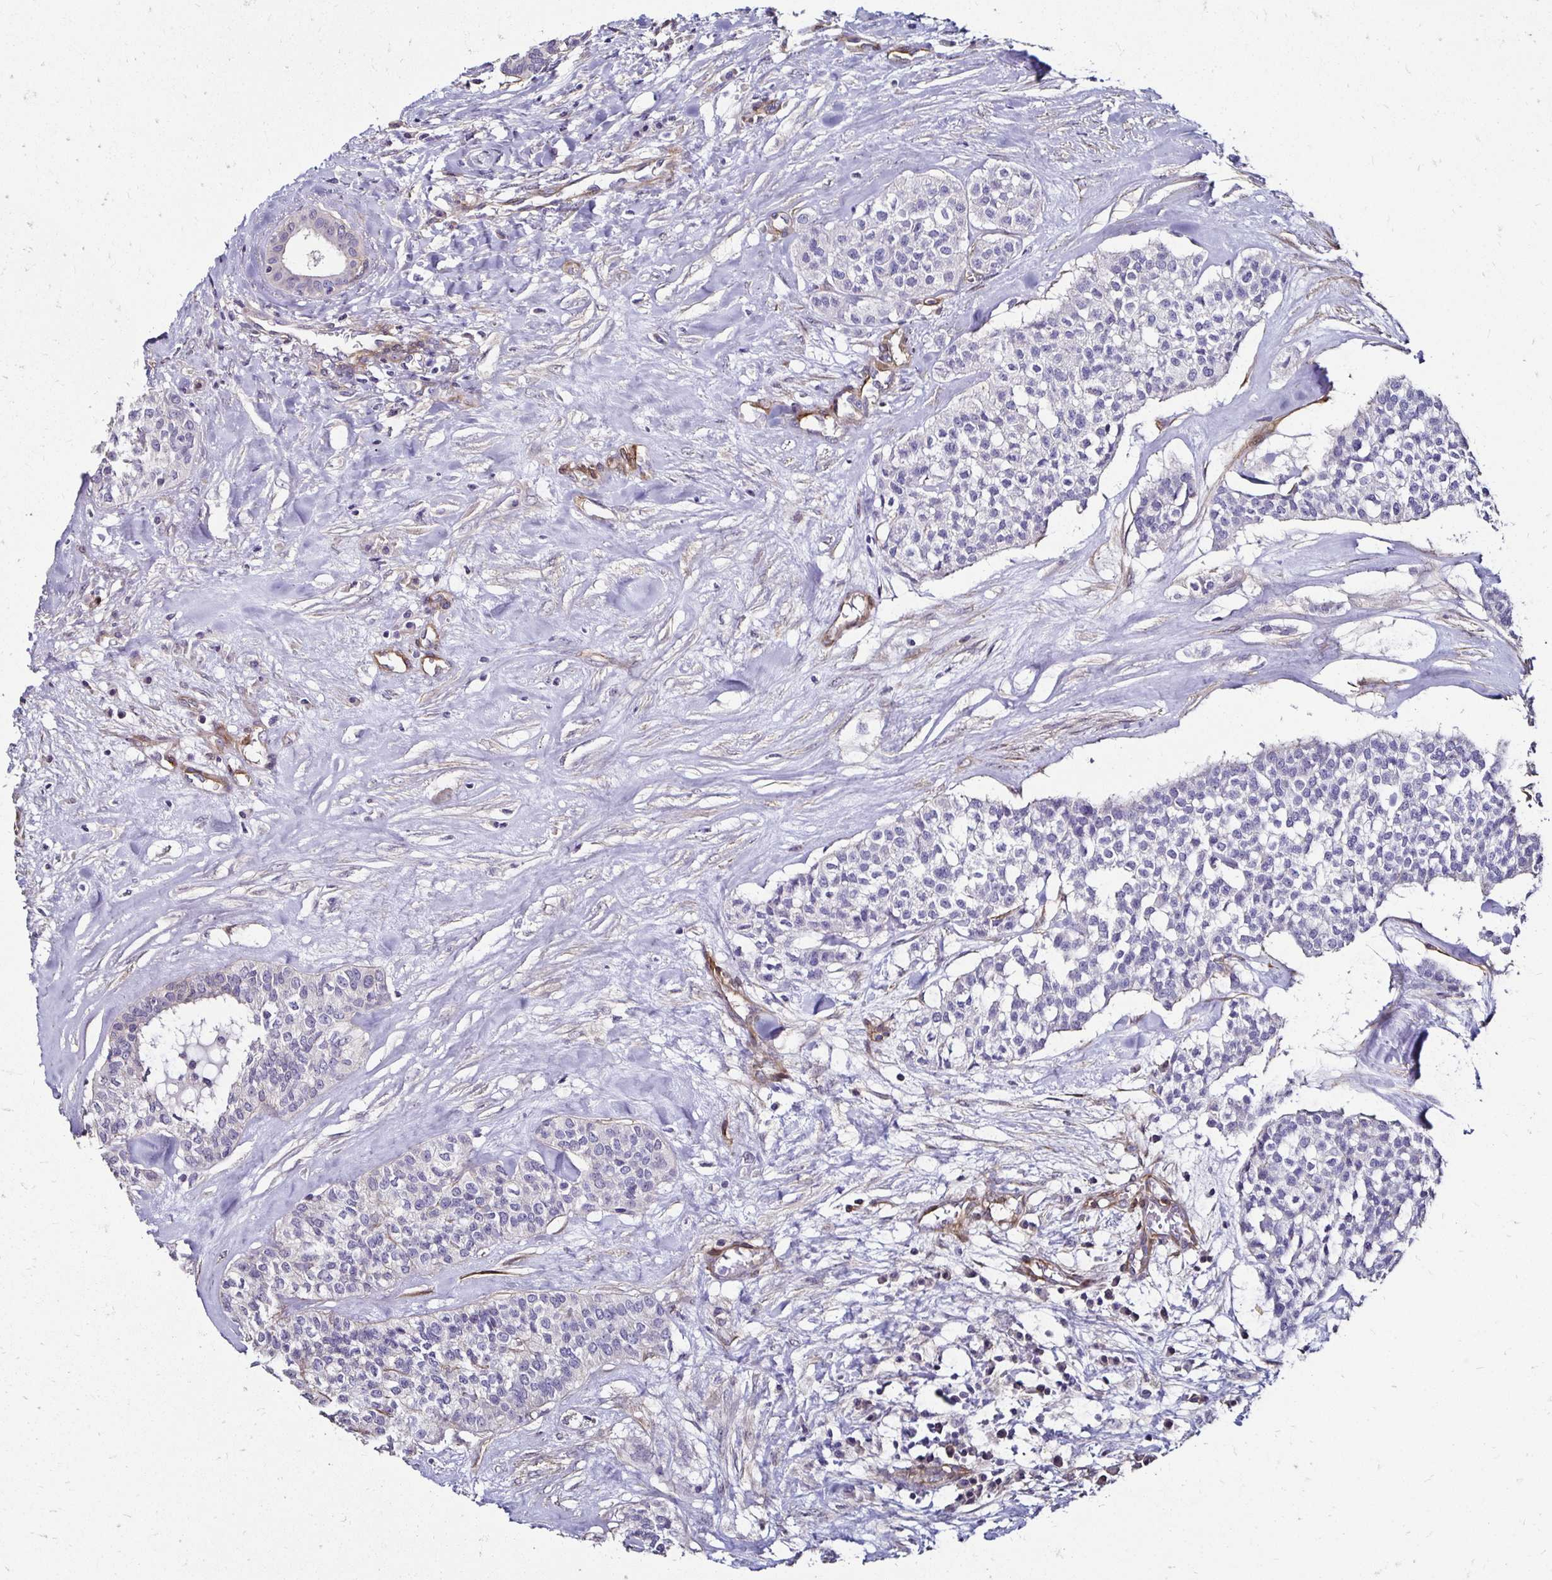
{"staining": {"intensity": "negative", "quantity": "none", "location": "none"}, "tissue": "head and neck cancer", "cell_type": "Tumor cells", "image_type": "cancer", "snomed": [{"axis": "morphology", "description": "Adenocarcinoma, NOS"}, {"axis": "topography", "description": "Head-Neck"}], "caption": "IHC photomicrograph of adenocarcinoma (head and neck) stained for a protein (brown), which reveals no positivity in tumor cells. (Immunohistochemistry (ihc), brightfield microscopy, high magnification).", "gene": "ITGB1", "patient": {"sex": "male", "age": 81}}